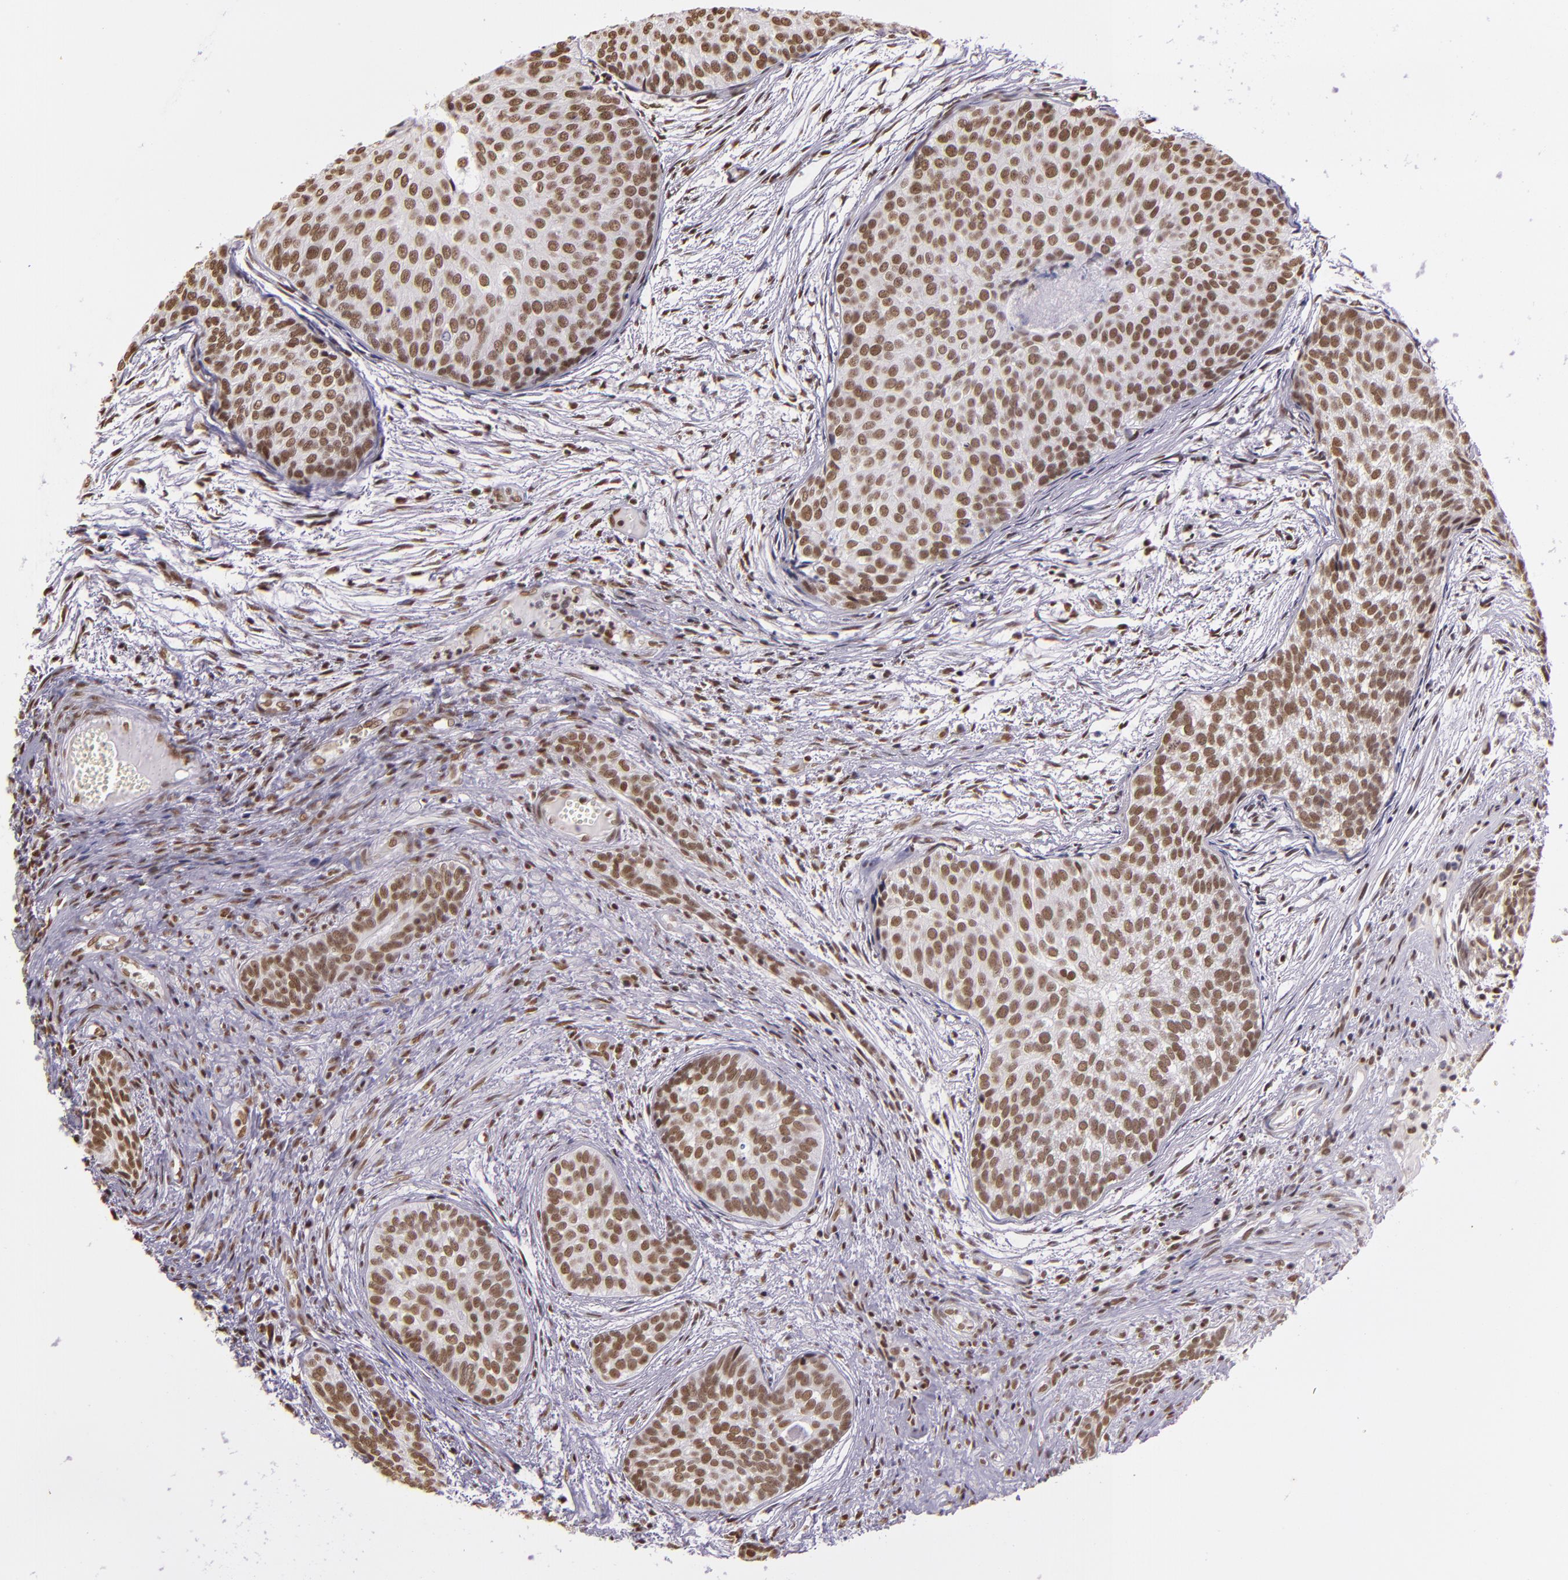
{"staining": {"intensity": "moderate", "quantity": ">75%", "location": "nuclear"}, "tissue": "urothelial cancer", "cell_type": "Tumor cells", "image_type": "cancer", "snomed": [{"axis": "morphology", "description": "Urothelial carcinoma, Low grade"}, {"axis": "topography", "description": "Urinary bladder"}], "caption": "Protein staining demonstrates moderate nuclear expression in about >75% of tumor cells in low-grade urothelial carcinoma.", "gene": "USF1", "patient": {"sex": "male", "age": 84}}